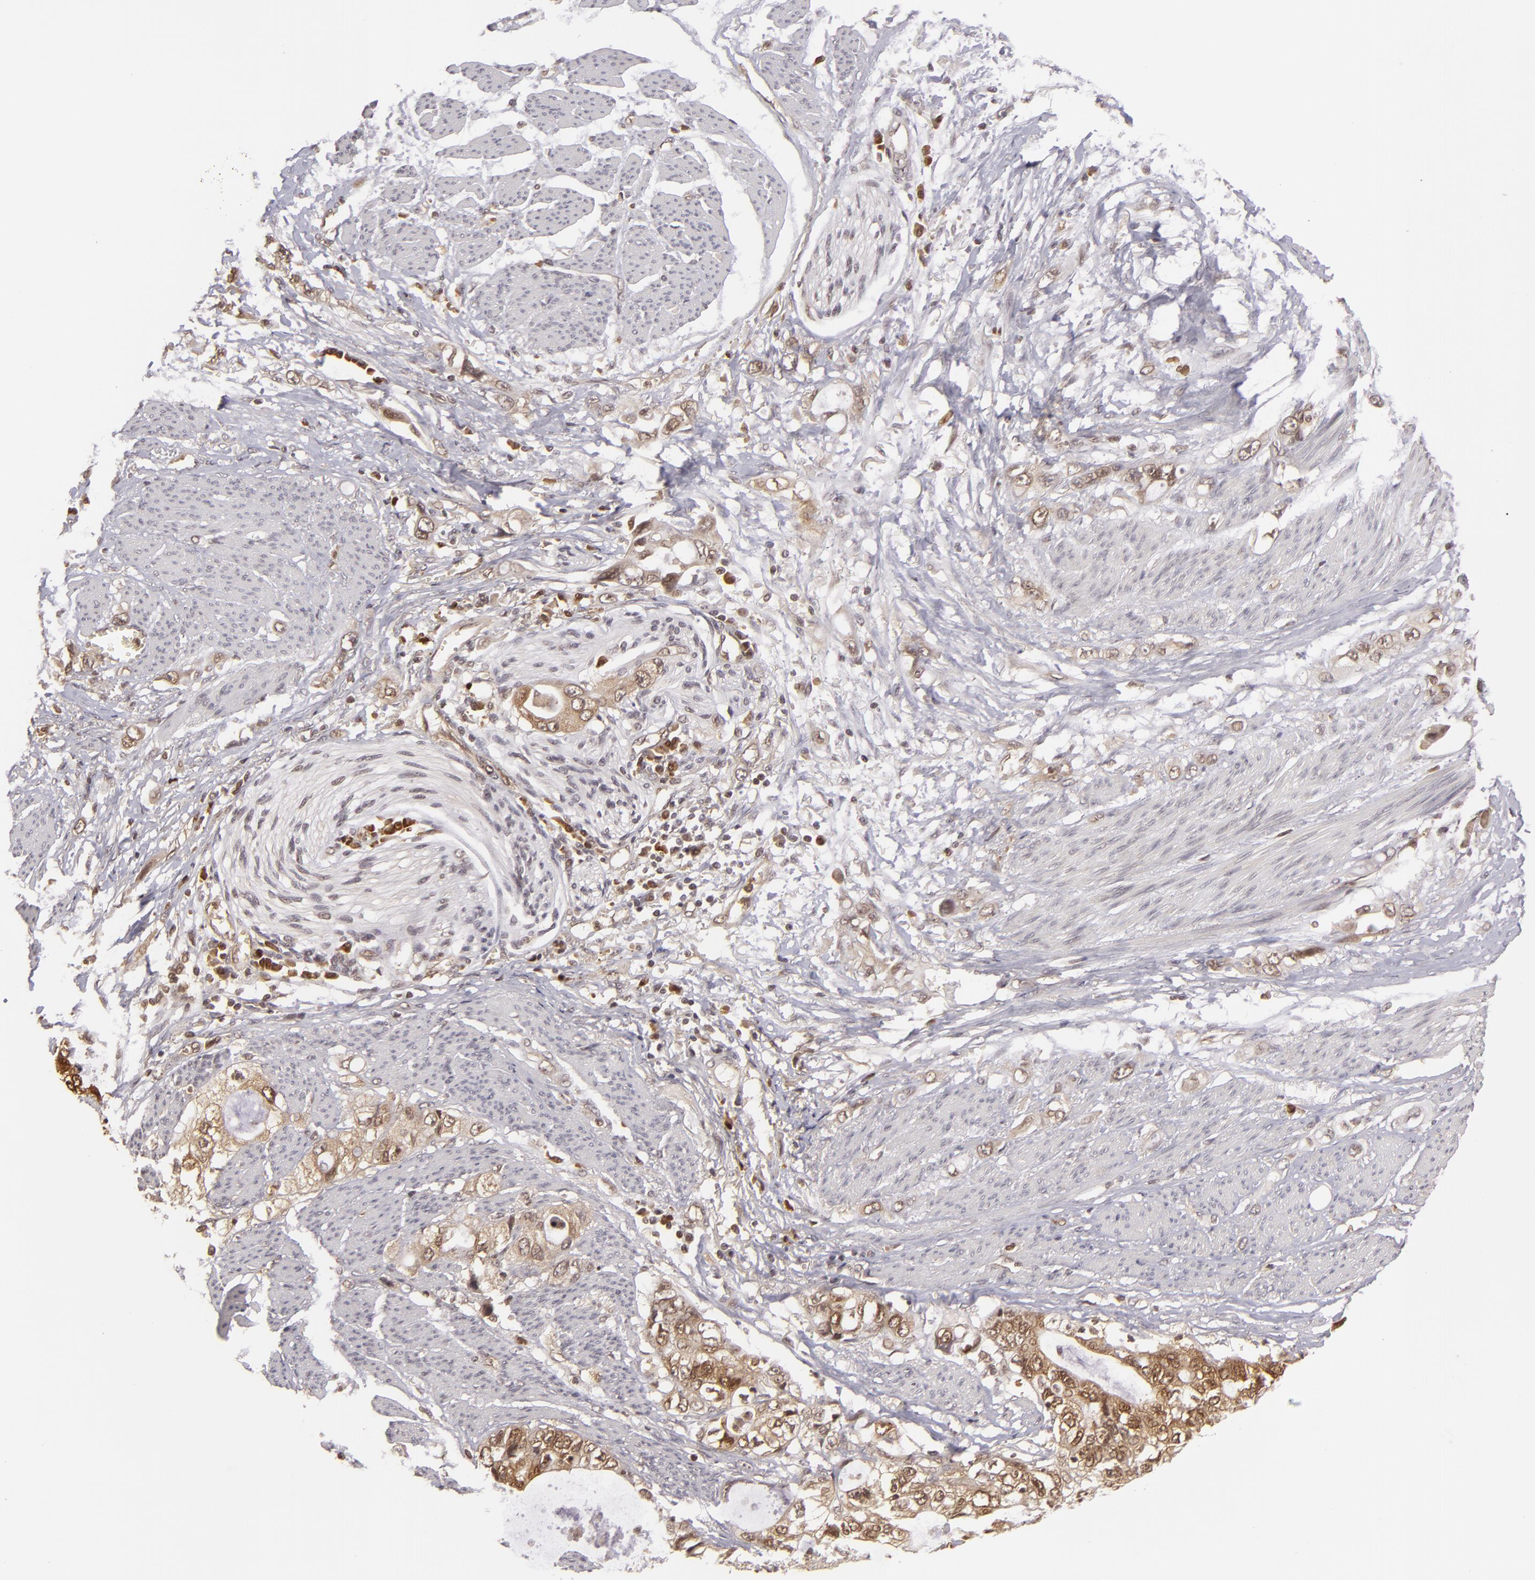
{"staining": {"intensity": "weak", "quantity": ">75%", "location": "cytoplasmic/membranous"}, "tissue": "stomach cancer", "cell_type": "Tumor cells", "image_type": "cancer", "snomed": [{"axis": "morphology", "description": "Adenocarcinoma, NOS"}, {"axis": "topography", "description": "Stomach, upper"}], "caption": "Immunohistochemical staining of adenocarcinoma (stomach) displays low levels of weak cytoplasmic/membranous protein staining in approximately >75% of tumor cells. The protein is shown in brown color, while the nuclei are stained blue.", "gene": "ZBTB33", "patient": {"sex": "female", "age": 52}}